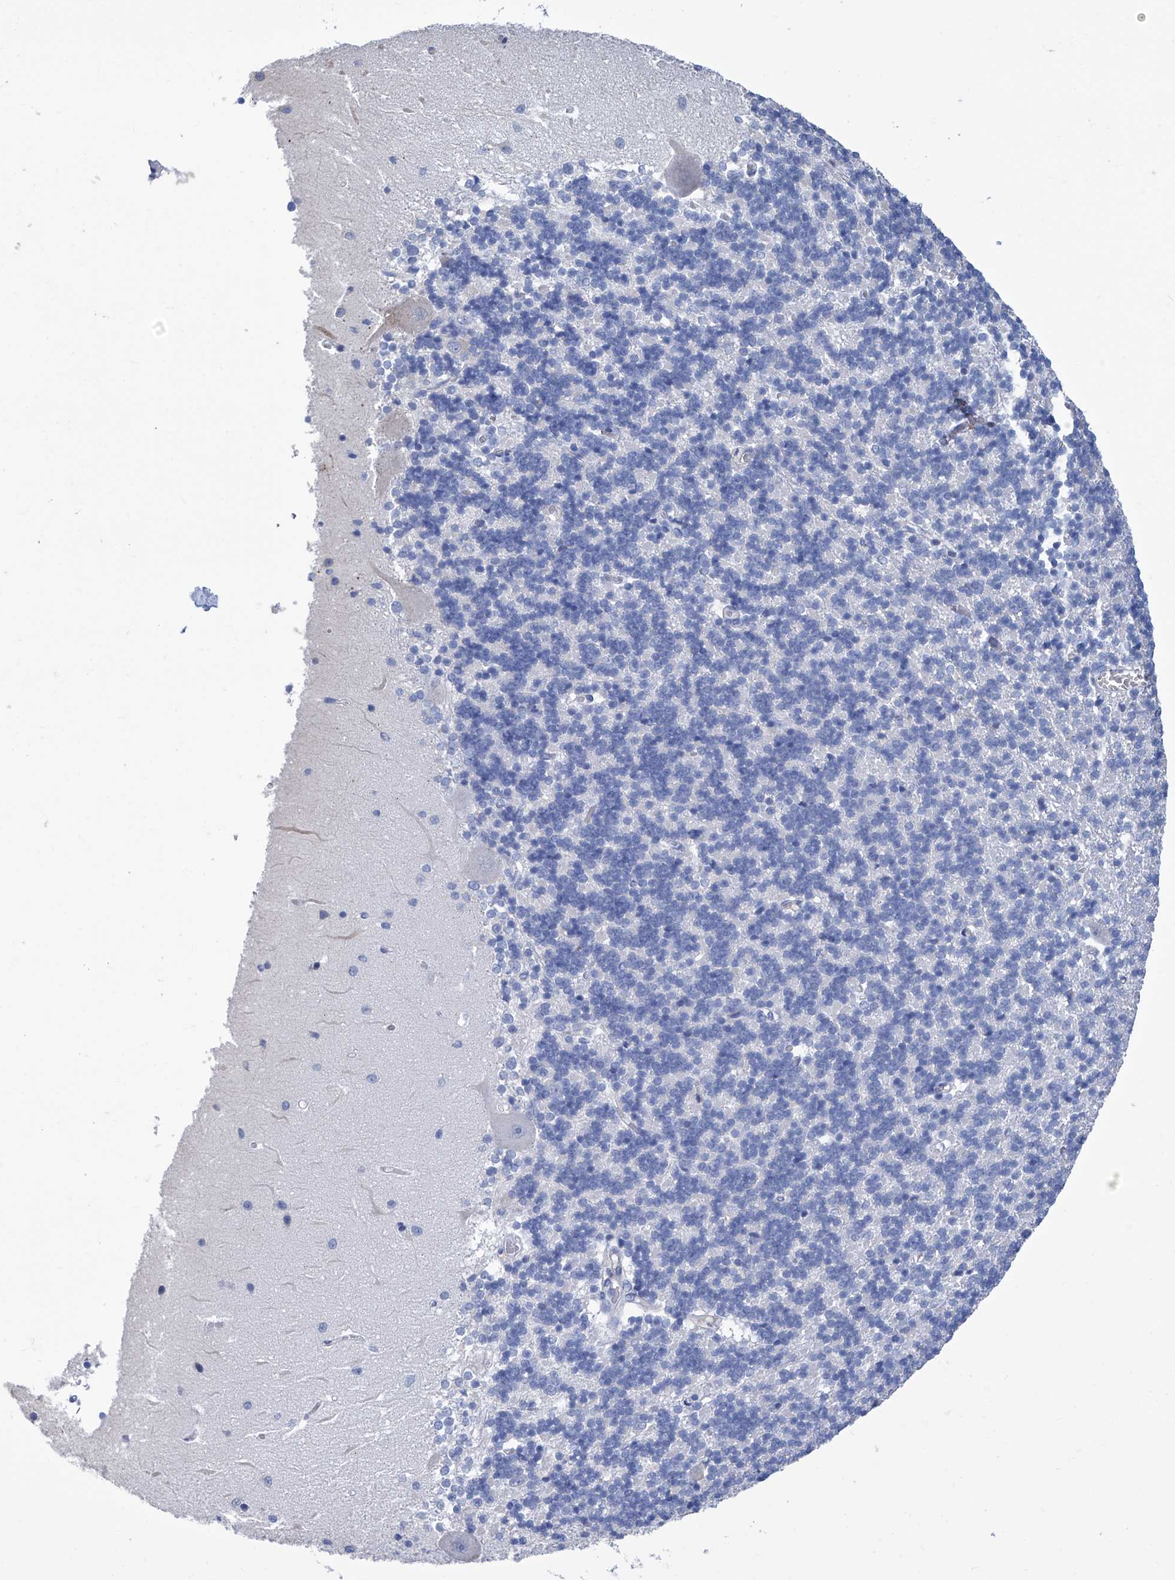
{"staining": {"intensity": "negative", "quantity": "none", "location": "none"}, "tissue": "cerebellum", "cell_type": "Cells in granular layer", "image_type": "normal", "snomed": [{"axis": "morphology", "description": "Normal tissue, NOS"}, {"axis": "topography", "description": "Cerebellum"}], "caption": "Immunohistochemical staining of unremarkable human cerebellum demonstrates no significant staining in cells in granular layer.", "gene": "SMS", "patient": {"sex": "male", "age": 37}}